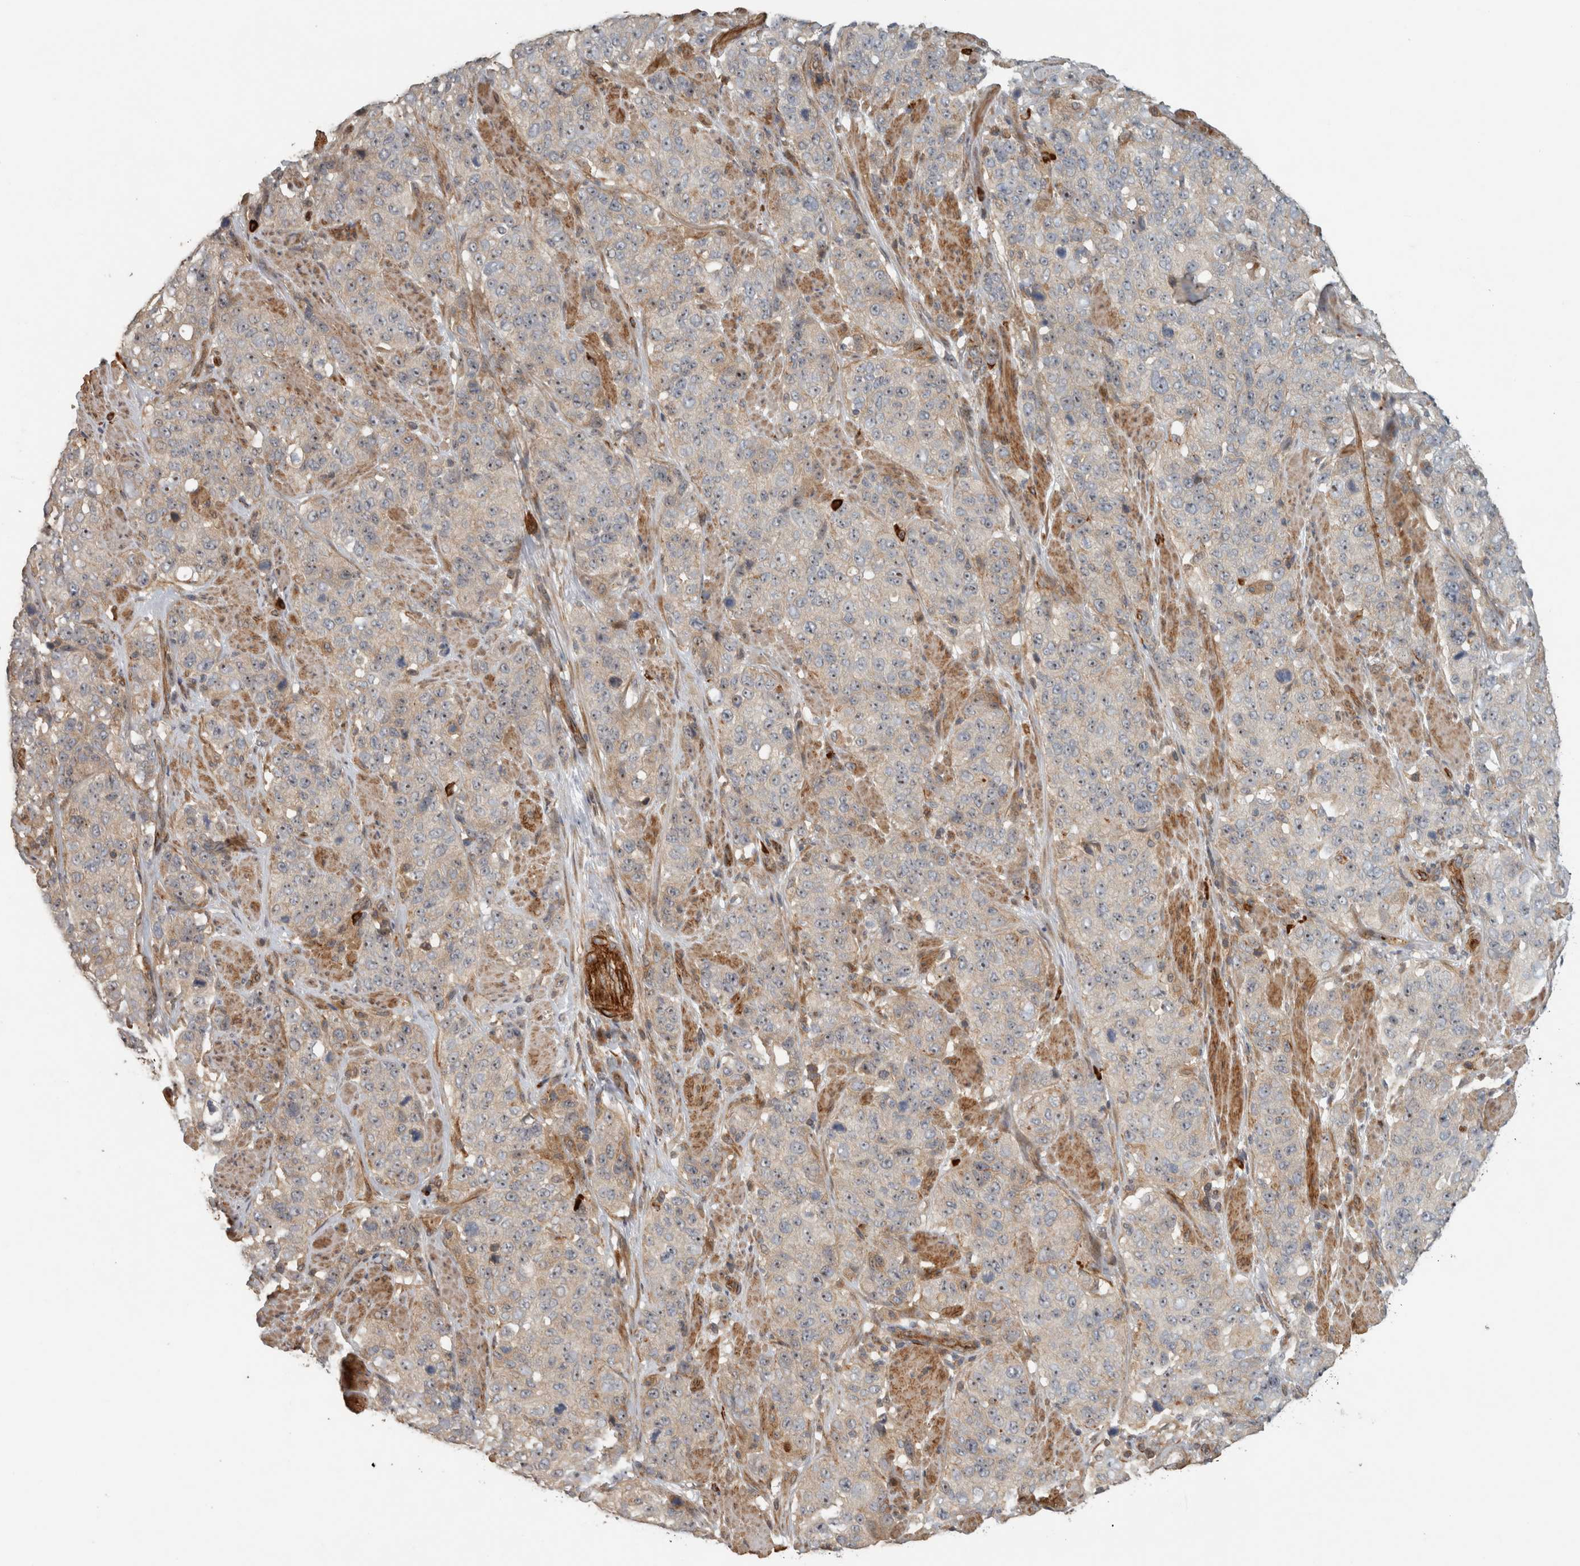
{"staining": {"intensity": "negative", "quantity": "none", "location": "none"}, "tissue": "stomach cancer", "cell_type": "Tumor cells", "image_type": "cancer", "snomed": [{"axis": "morphology", "description": "Adenocarcinoma, NOS"}, {"axis": "topography", "description": "Stomach"}], "caption": "Protein analysis of stomach cancer displays no significant staining in tumor cells. The staining is performed using DAB (3,3'-diaminobenzidine) brown chromogen with nuclei counter-stained in using hematoxylin.", "gene": "SIPA1L2", "patient": {"sex": "male", "age": 48}}